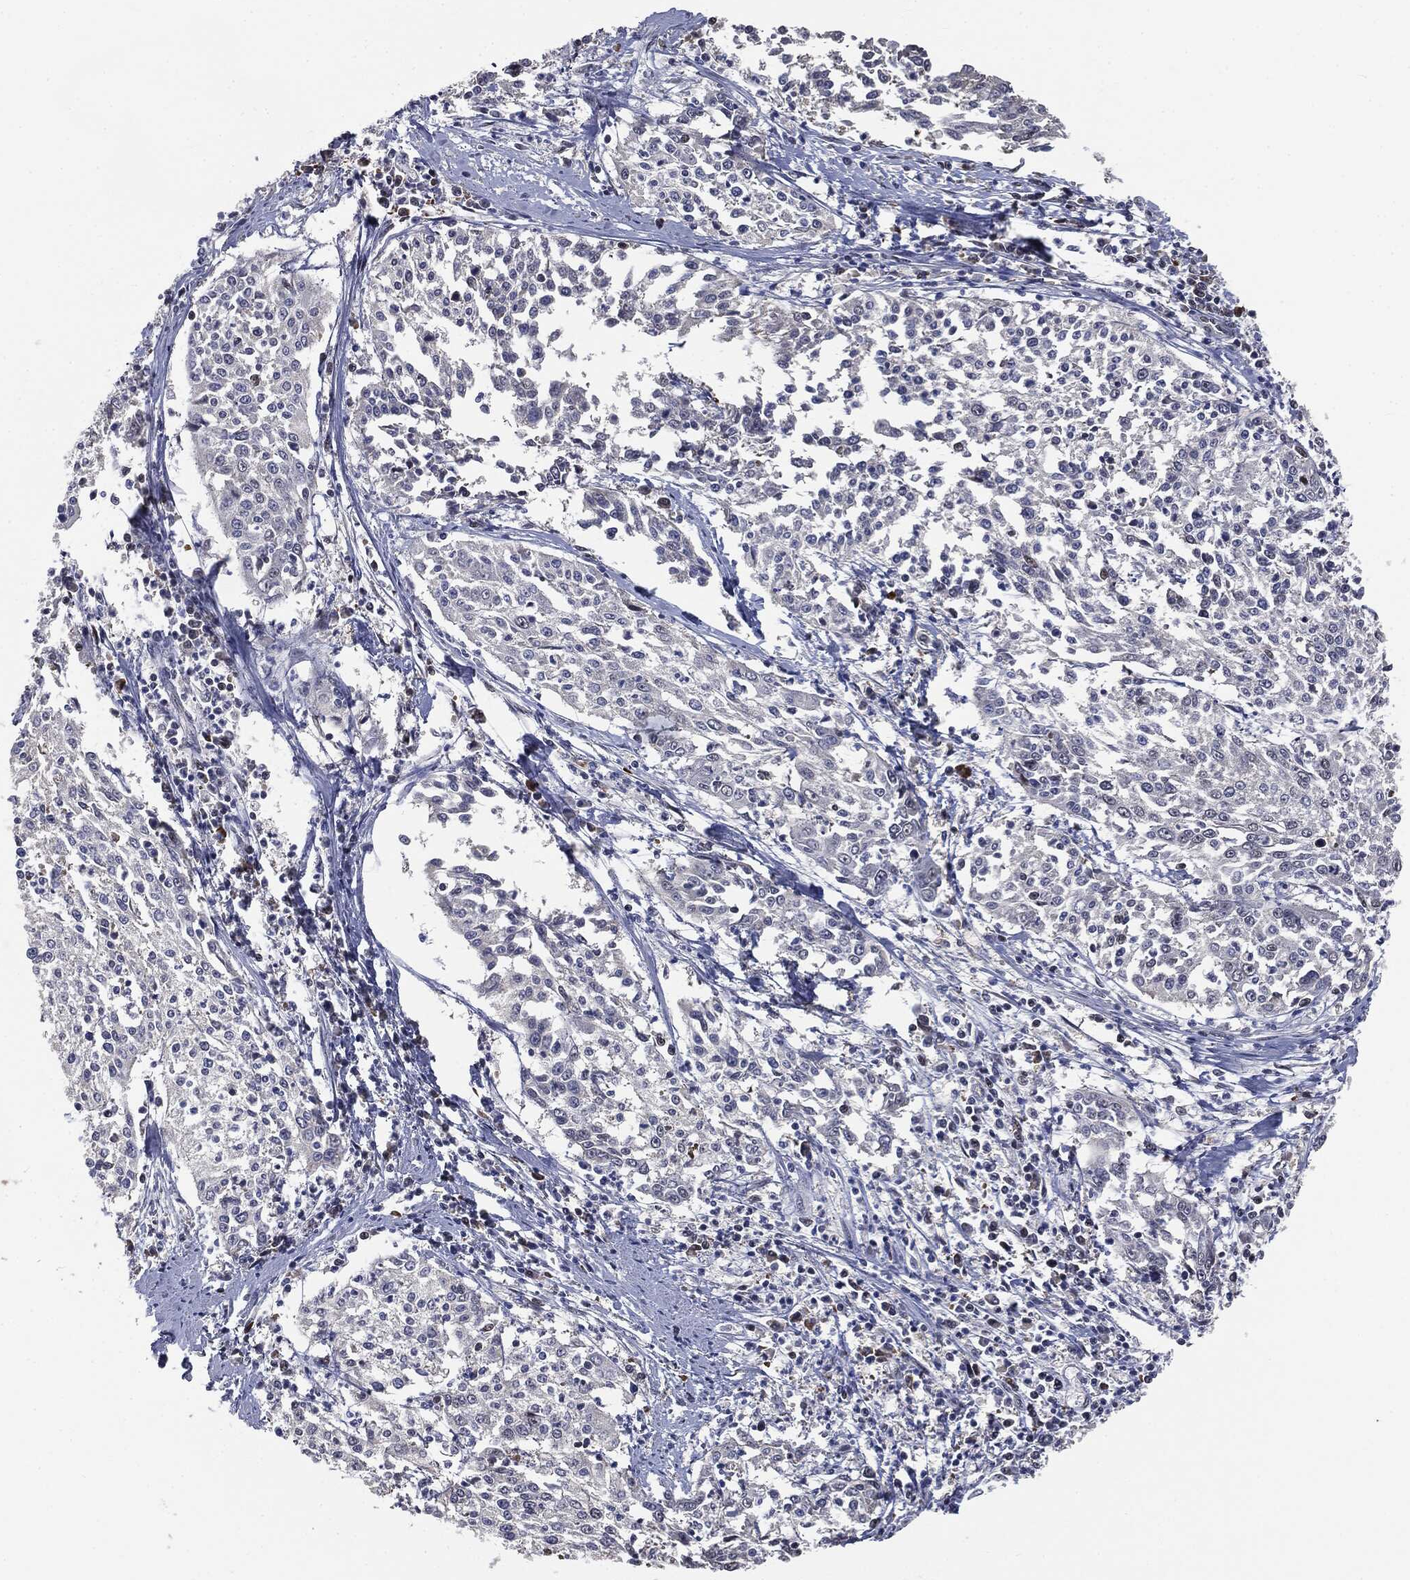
{"staining": {"intensity": "negative", "quantity": "none", "location": "none"}, "tissue": "cervical cancer", "cell_type": "Tumor cells", "image_type": "cancer", "snomed": [{"axis": "morphology", "description": "Squamous cell carcinoma, NOS"}, {"axis": "topography", "description": "Cervix"}], "caption": "Photomicrograph shows no significant protein staining in tumor cells of cervical cancer (squamous cell carcinoma).", "gene": "SHLD2", "patient": {"sex": "female", "age": 41}}